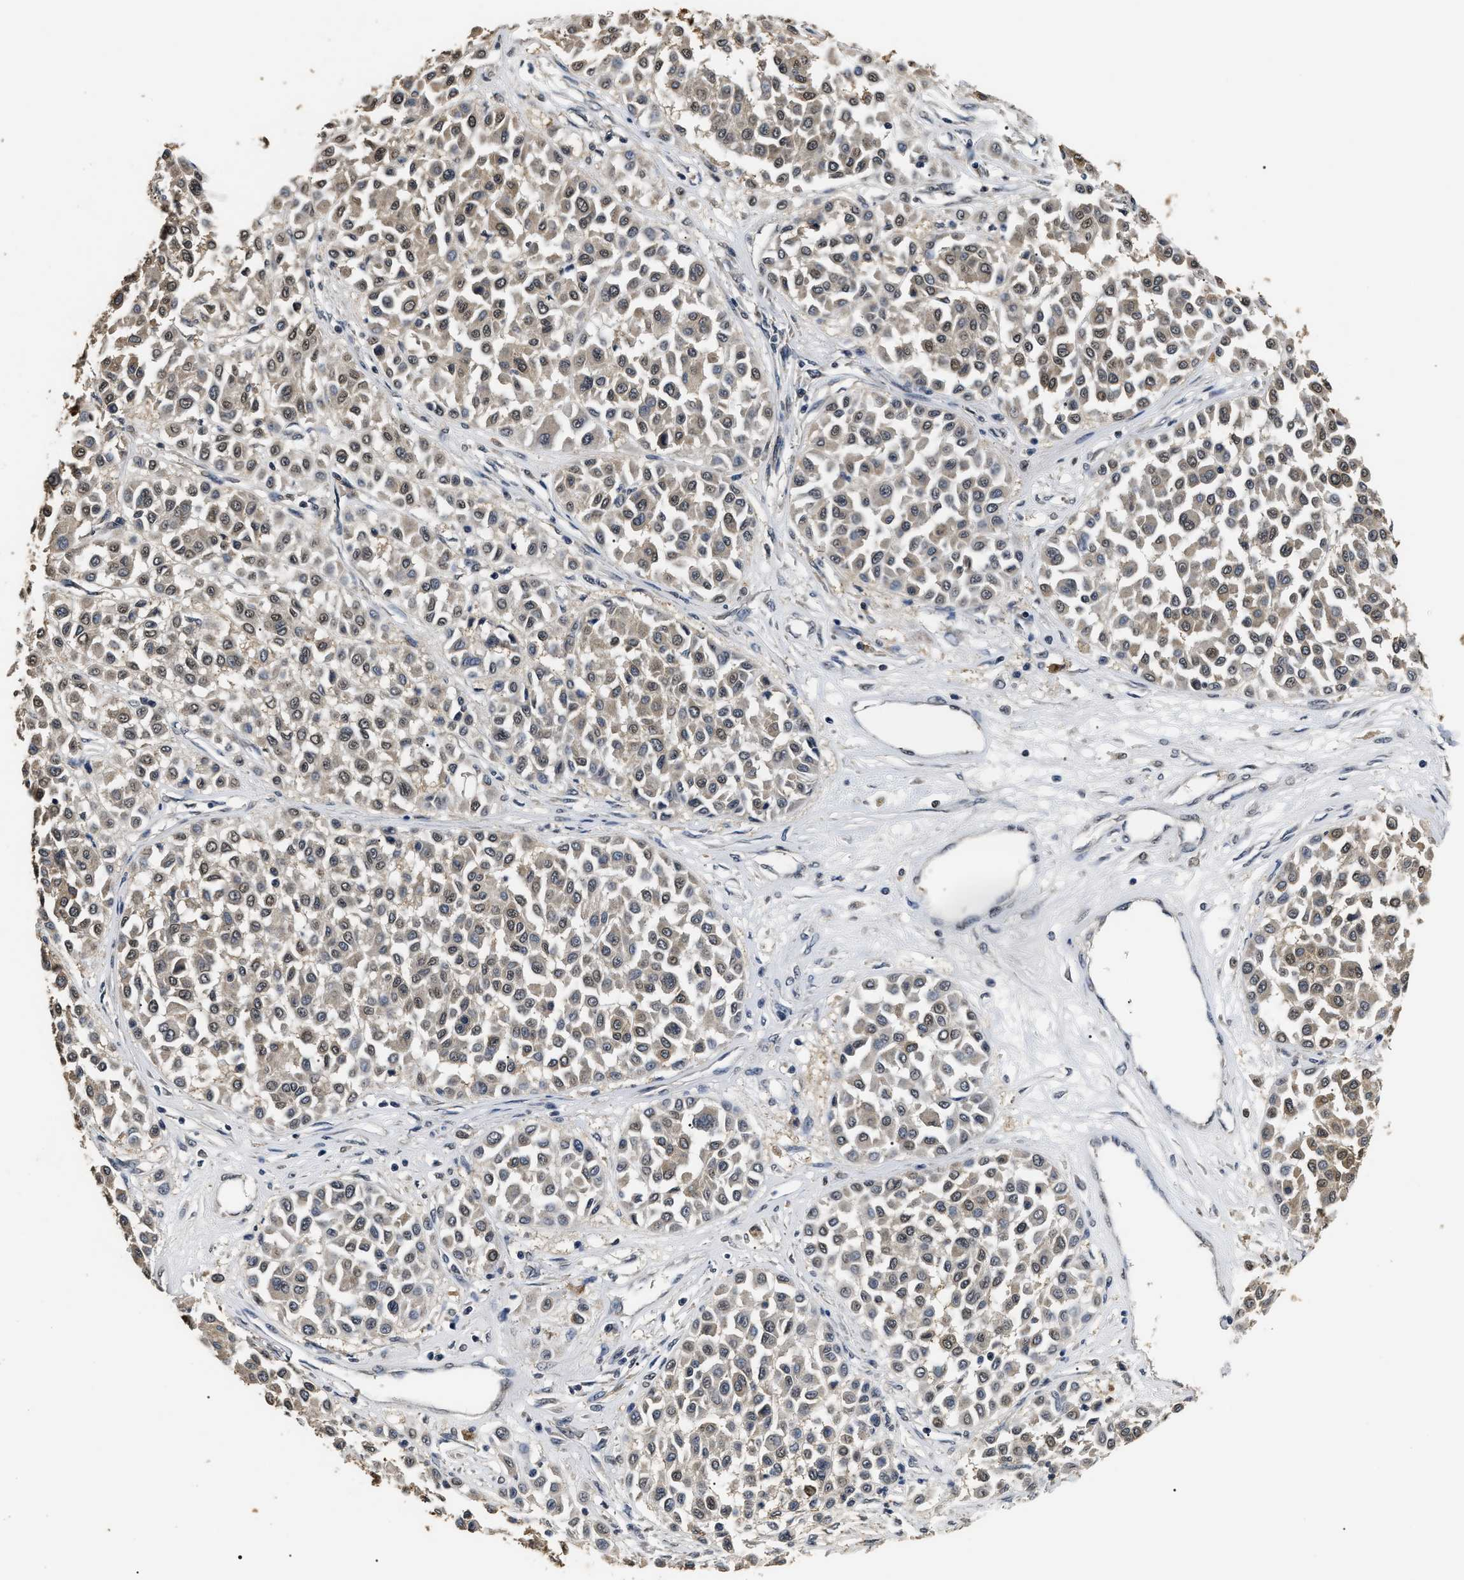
{"staining": {"intensity": "weak", "quantity": "25%-75%", "location": "nuclear"}, "tissue": "melanoma", "cell_type": "Tumor cells", "image_type": "cancer", "snomed": [{"axis": "morphology", "description": "Malignant melanoma, Metastatic site"}, {"axis": "topography", "description": "Soft tissue"}], "caption": "A histopathology image of human melanoma stained for a protein shows weak nuclear brown staining in tumor cells. Using DAB (3,3'-diaminobenzidine) (brown) and hematoxylin (blue) stains, captured at high magnification using brightfield microscopy.", "gene": "ANP32E", "patient": {"sex": "male", "age": 41}}